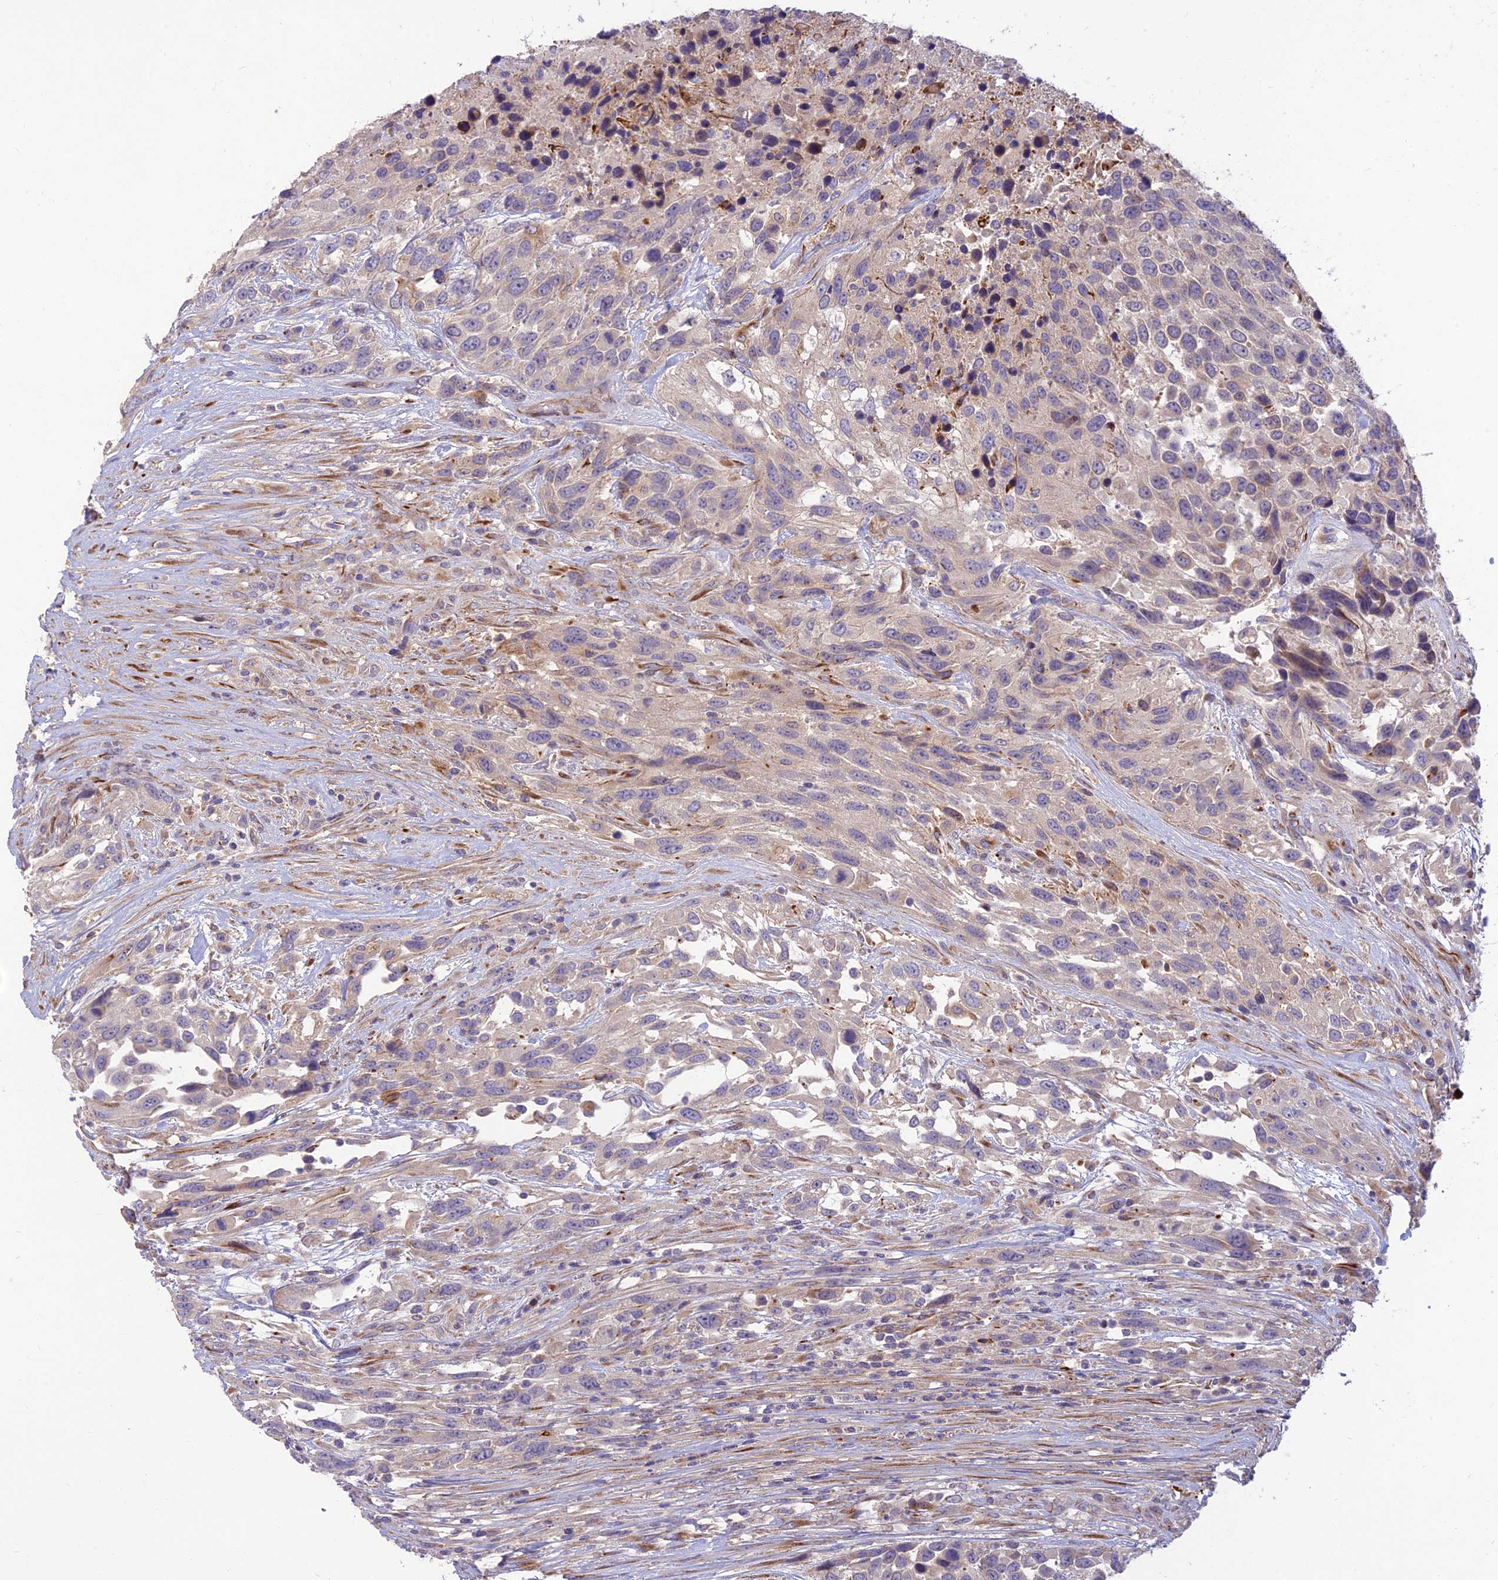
{"staining": {"intensity": "negative", "quantity": "none", "location": "none"}, "tissue": "urothelial cancer", "cell_type": "Tumor cells", "image_type": "cancer", "snomed": [{"axis": "morphology", "description": "Urothelial carcinoma, High grade"}, {"axis": "topography", "description": "Urinary bladder"}], "caption": "Immunohistochemistry (IHC) of human urothelial carcinoma (high-grade) demonstrates no staining in tumor cells.", "gene": "ST8SIA5", "patient": {"sex": "female", "age": 70}}